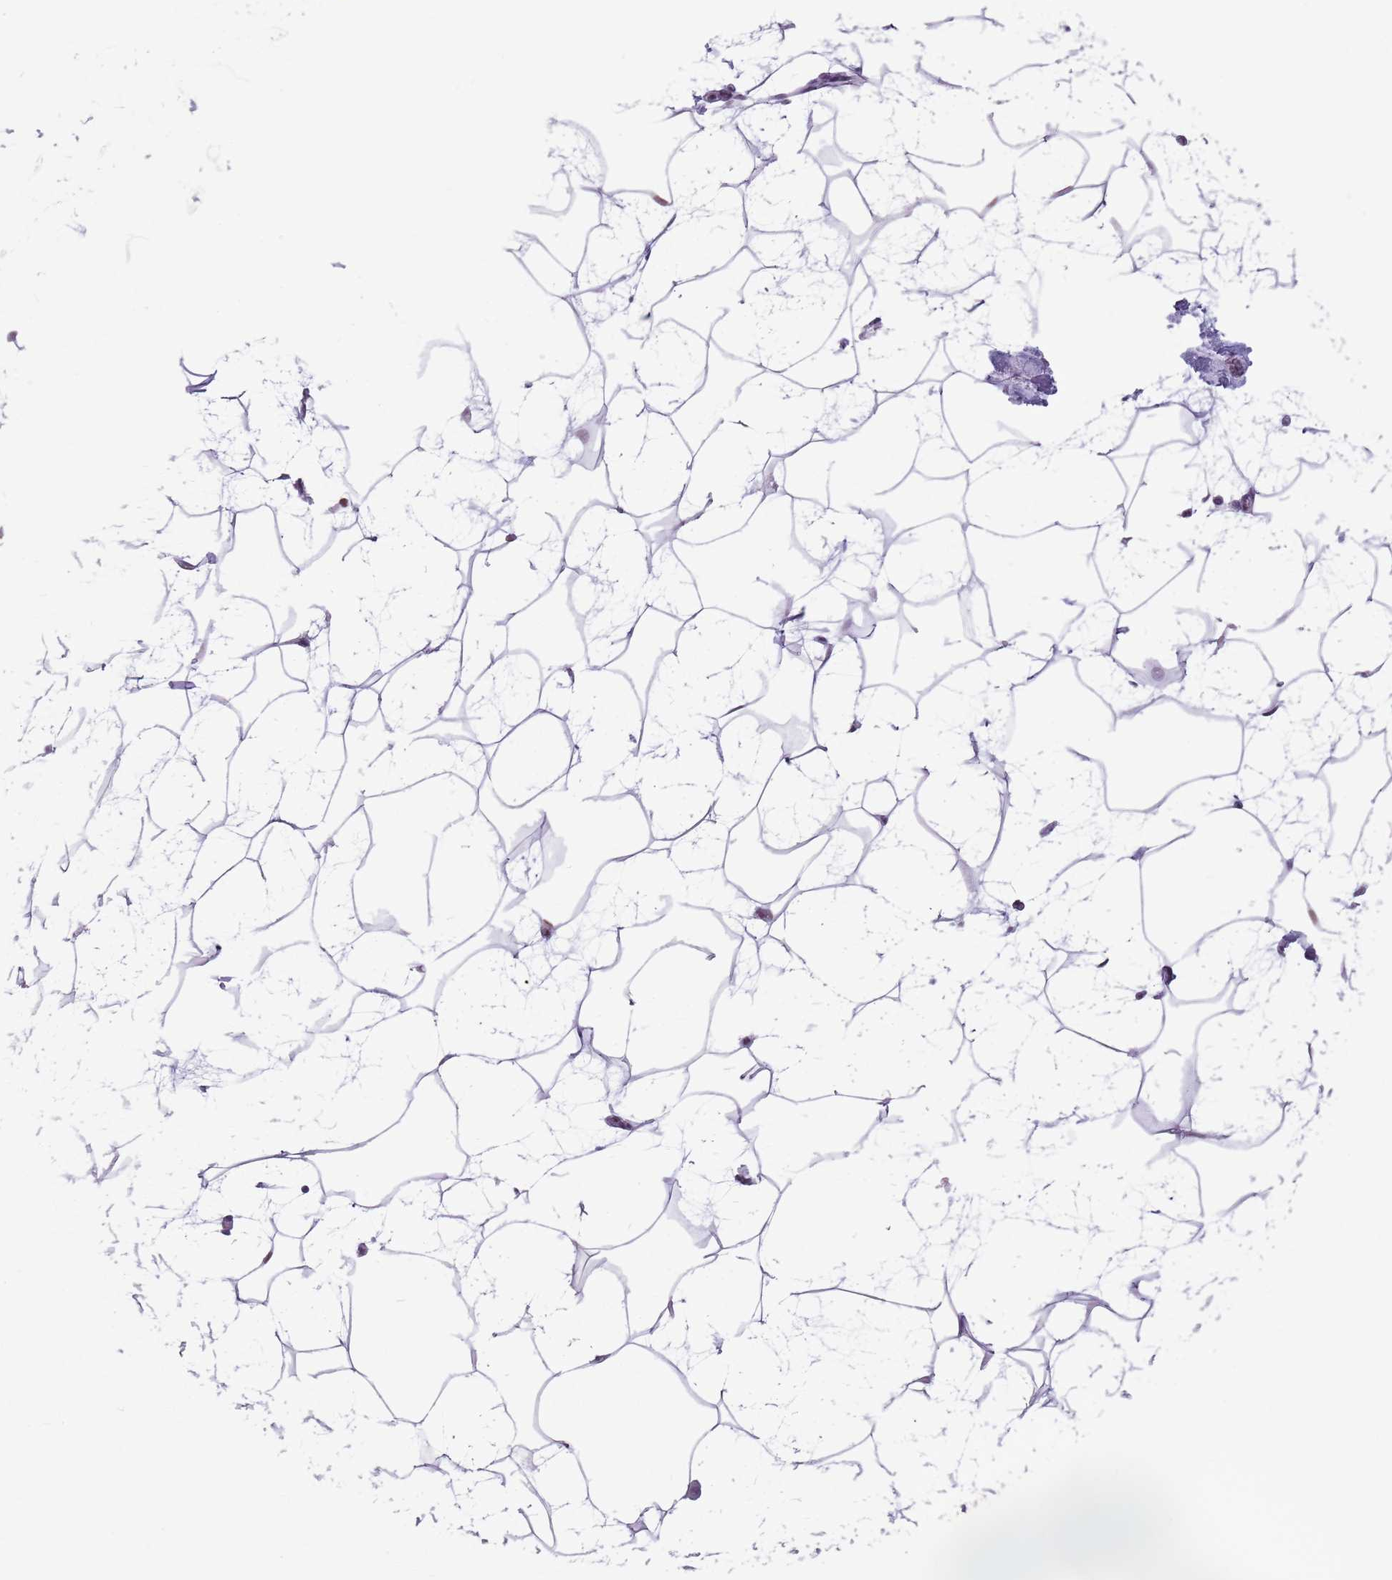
{"staining": {"intensity": "negative", "quantity": "none", "location": "none"}, "tissue": "breast", "cell_type": "Adipocytes", "image_type": "normal", "snomed": [{"axis": "morphology", "description": "Normal tissue, NOS"}, {"axis": "morphology", "description": "Lobular carcinoma"}, {"axis": "topography", "description": "Breast"}], "caption": "This is an immunohistochemistry histopathology image of unremarkable breast. There is no positivity in adipocytes.", "gene": "FAM104B", "patient": {"sex": "female", "age": 62}}